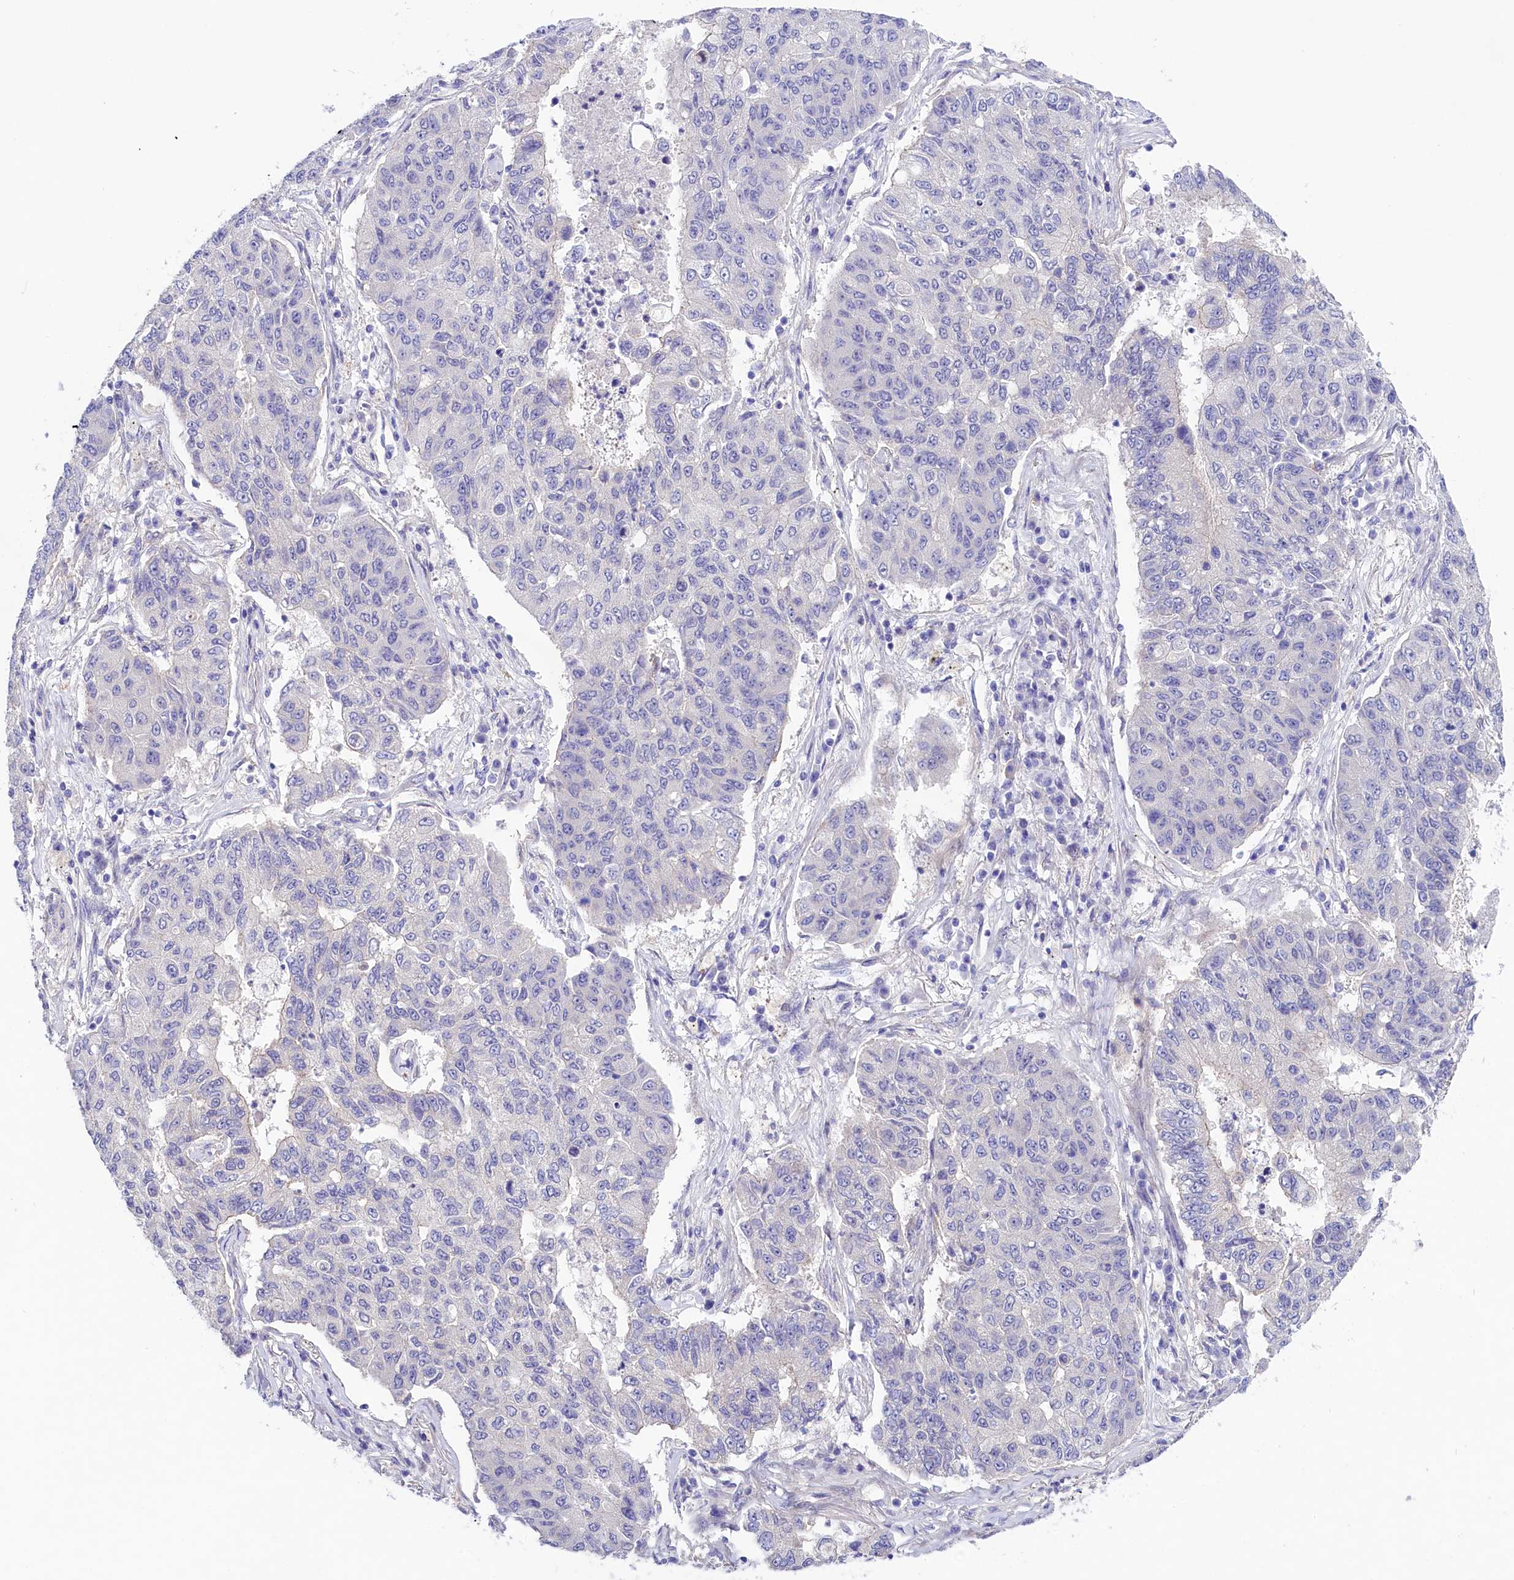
{"staining": {"intensity": "negative", "quantity": "none", "location": "none"}, "tissue": "lung cancer", "cell_type": "Tumor cells", "image_type": "cancer", "snomed": [{"axis": "morphology", "description": "Squamous cell carcinoma, NOS"}, {"axis": "topography", "description": "Lung"}], "caption": "Lung cancer stained for a protein using IHC displays no expression tumor cells.", "gene": "PPP1R13L", "patient": {"sex": "male", "age": 74}}